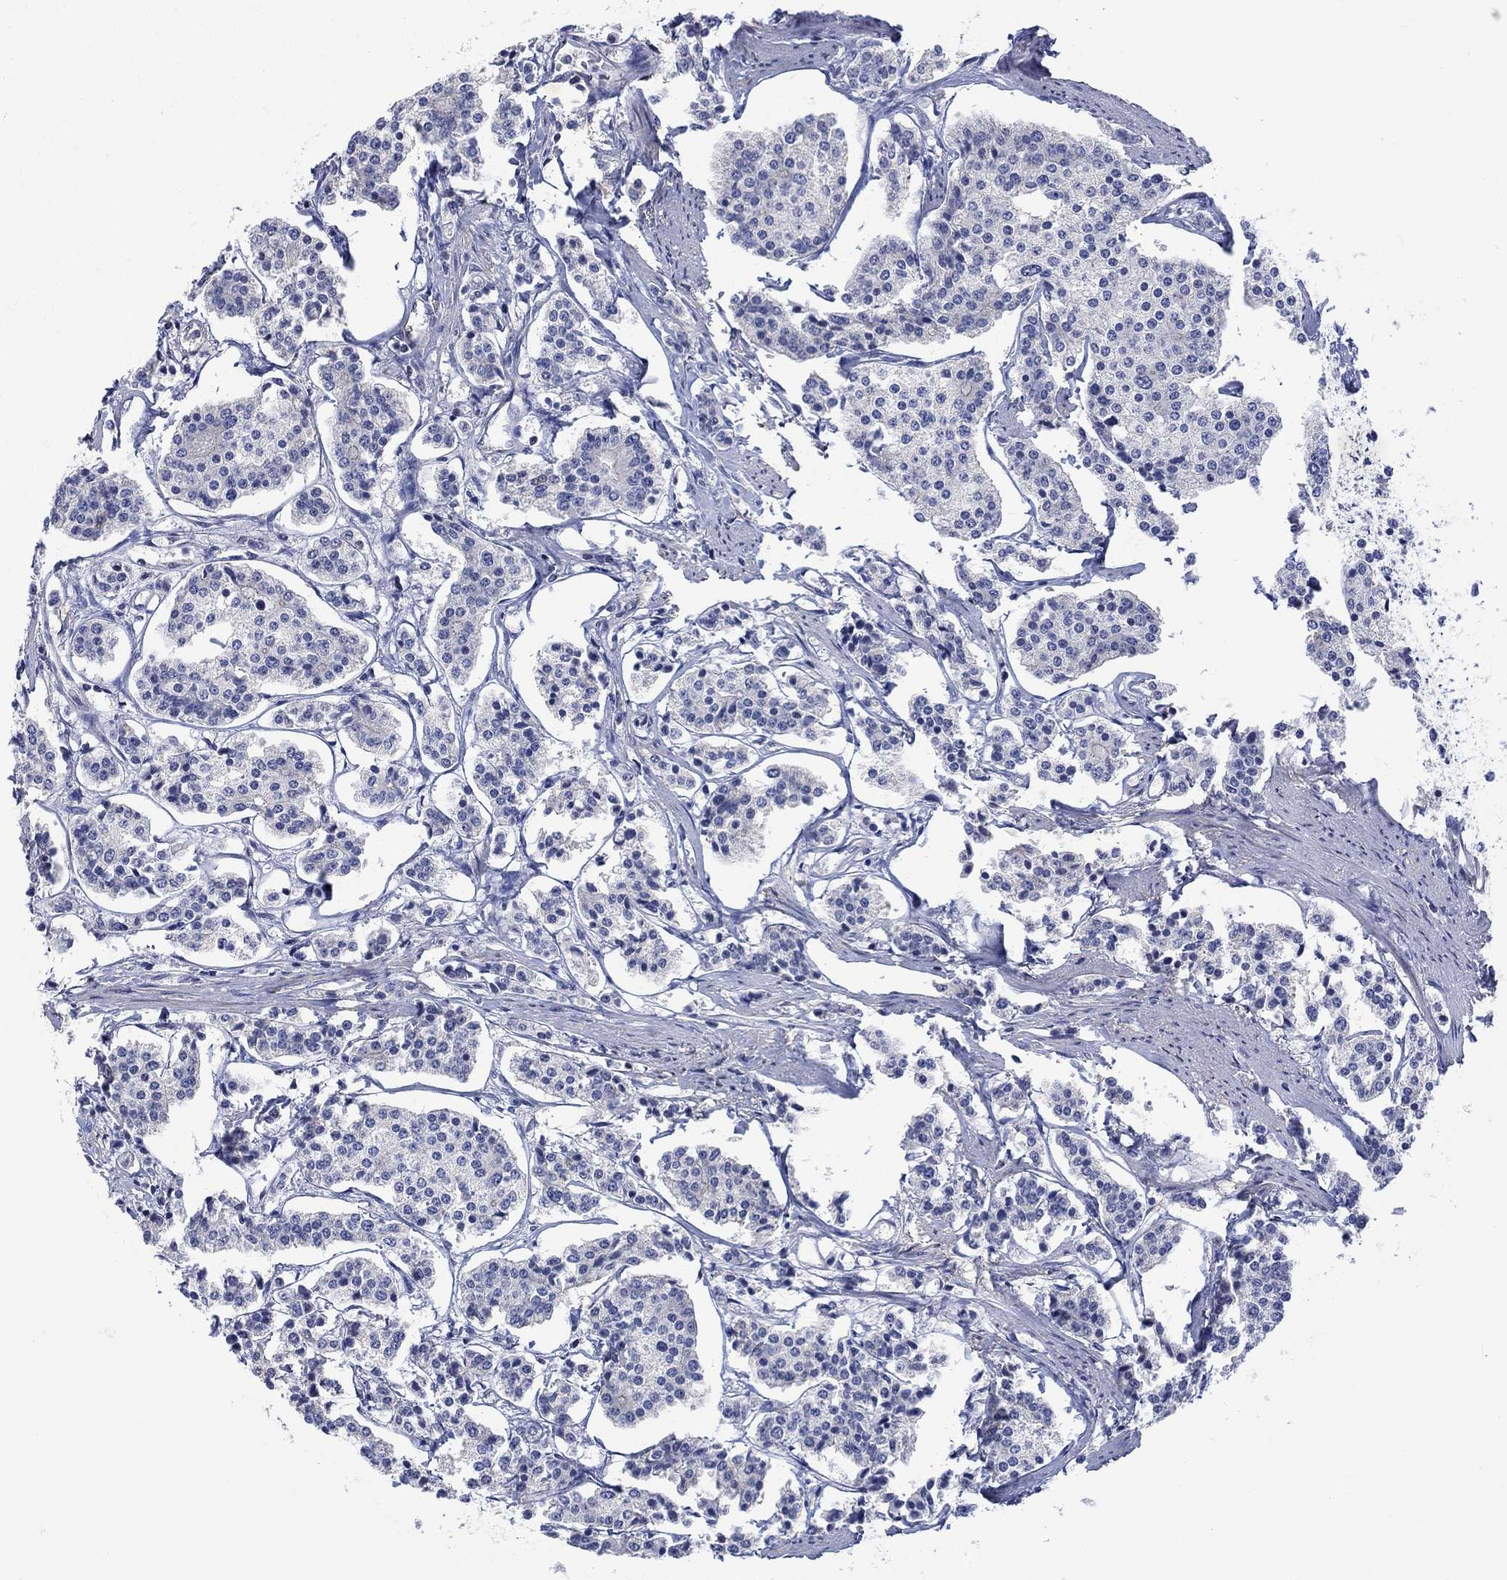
{"staining": {"intensity": "negative", "quantity": "none", "location": "none"}, "tissue": "carcinoid", "cell_type": "Tumor cells", "image_type": "cancer", "snomed": [{"axis": "morphology", "description": "Carcinoid, malignant, NOS"}, {"axis": "topography", "description": "Small intestine"}], "caption": "The photomicrograph demonstrates no significant positivity in tumor cells of carcinoid.", "gene": "AGRP", "patient": {"sex": "female", "age": 65}}